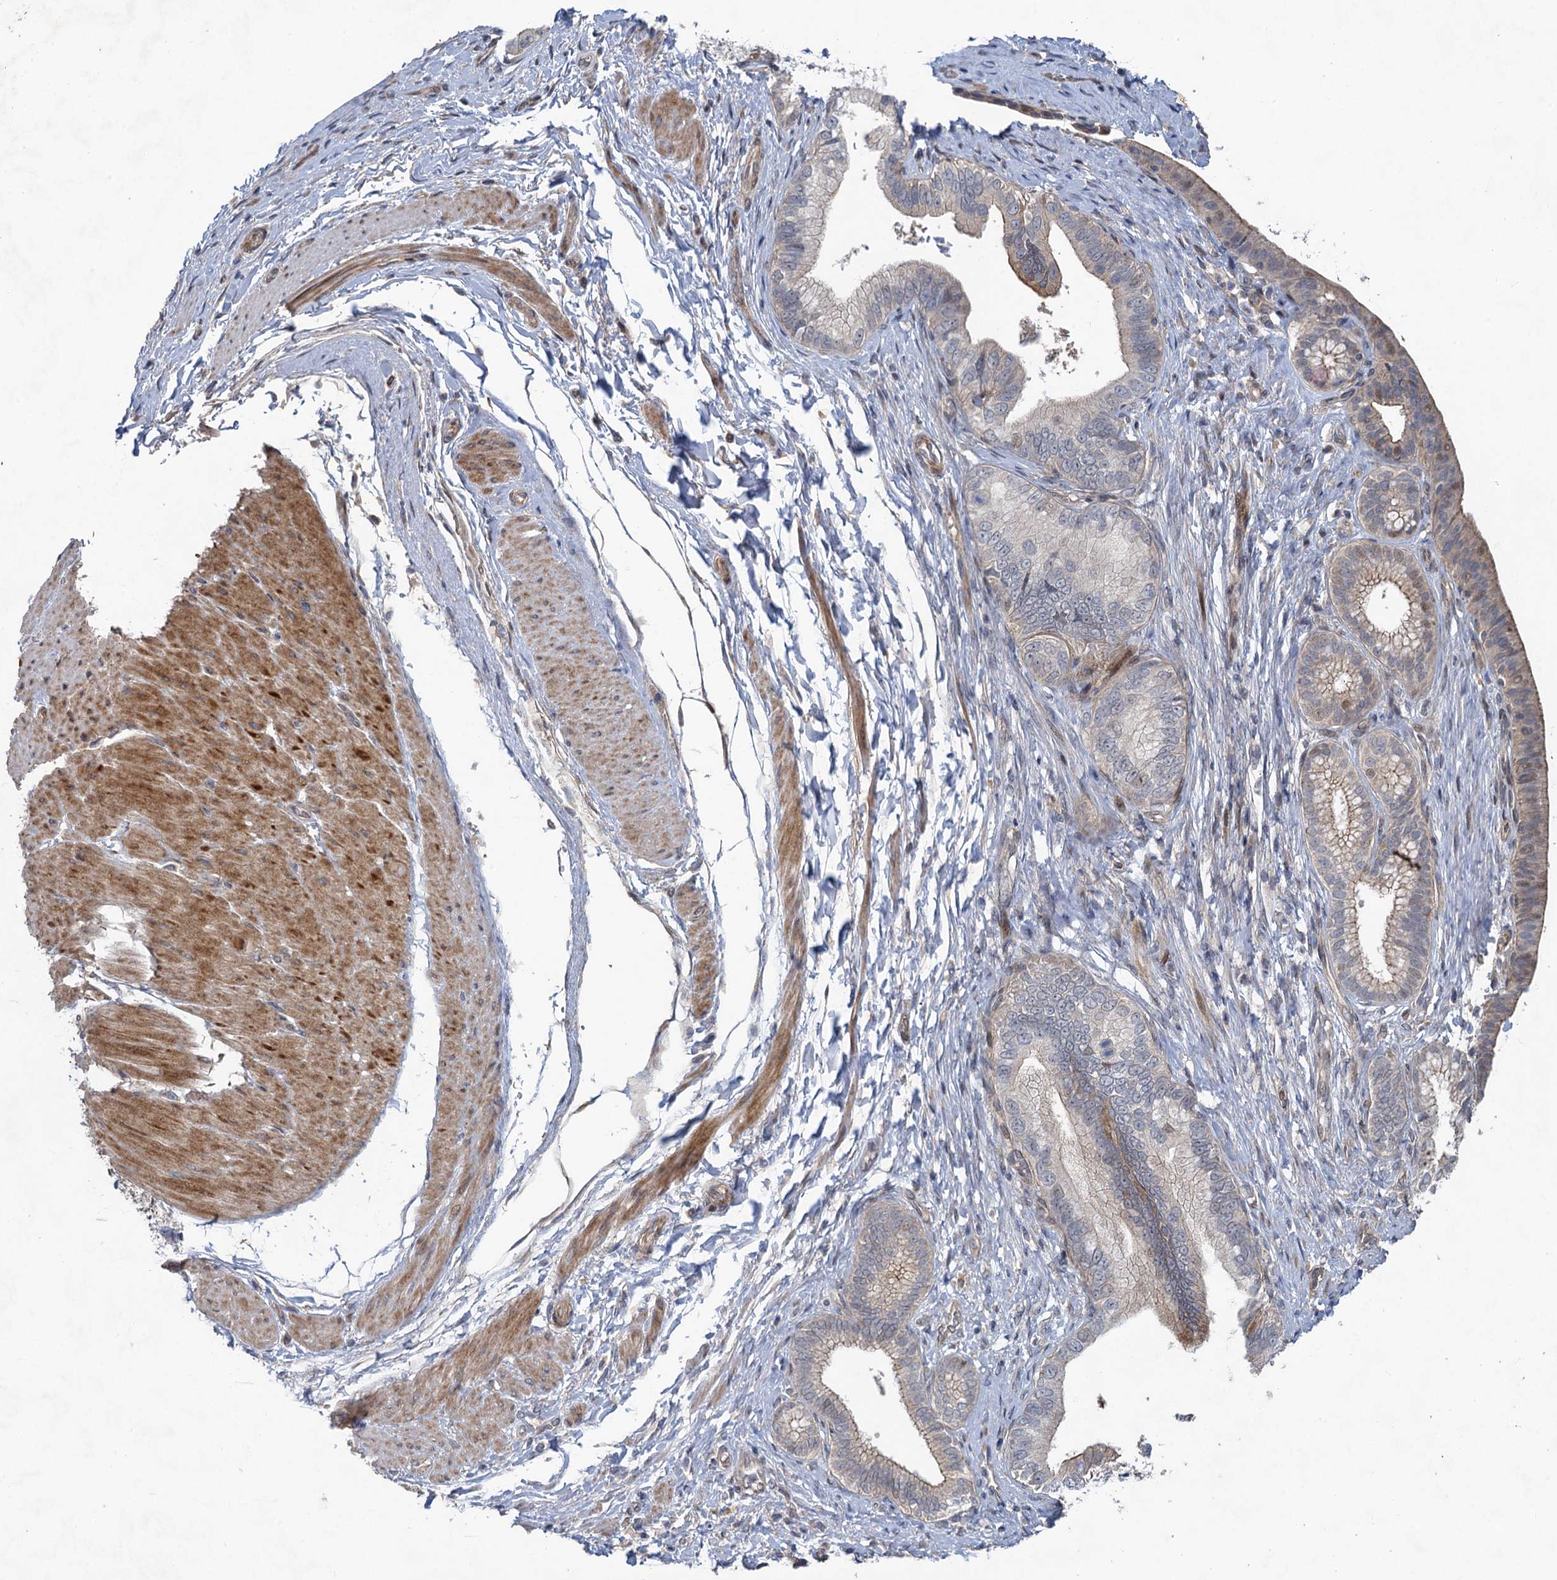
{"staining": {"intensity": "negative", "quantity": "none", "location": "none"}, "tissue": "pancreatic cancer", "cell_type": "Tumor cells", "image_type": "cancer", "snomed": [{"axis": "morphology", "description": "Adenocarcinoma, NOS"}, {"axis": "topography", "description": "Pancreas"}], "caption": "Pancreatic cancer was stained to show a protein in brown. There is no significant expression in tumor cells. The staining was performed using DAB to visualize the protein expression in brown, while the nuclei were stained in blue with hematoxylin (Magnification: 20x).", "gene": "NUDT22", "patient": {"sex": "female", "age": 55}}